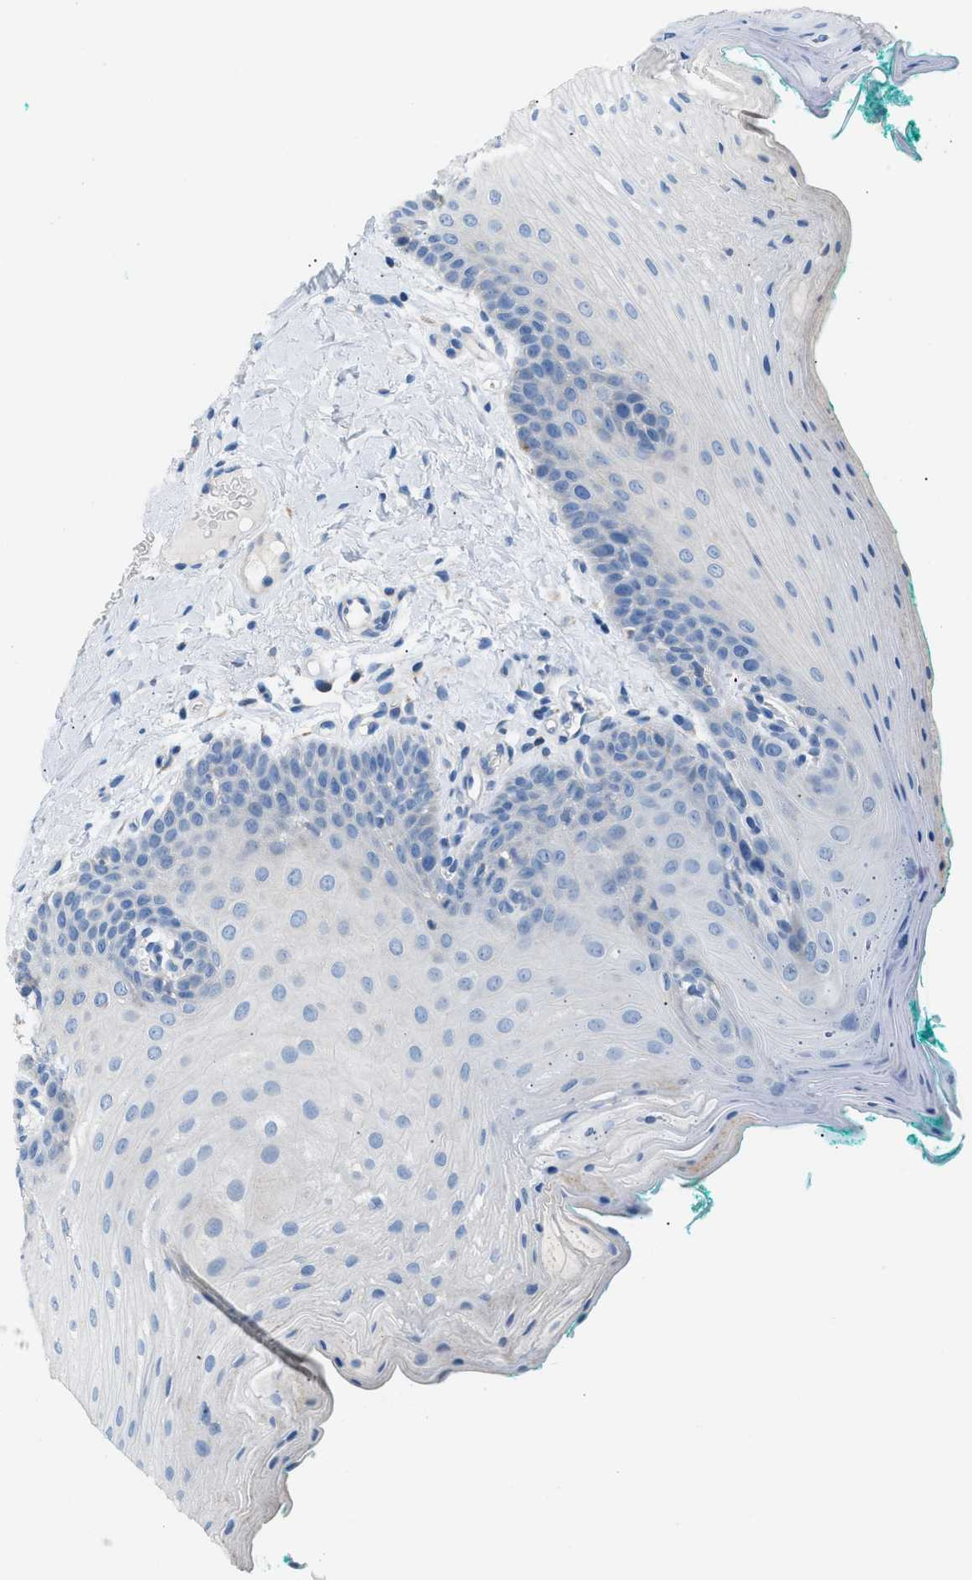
{"staining": {"intensity": "negative", "quantity": "none", "location": "none"}, "tissue": "oral mucosa", "cell_type": "Squamous epithelial cells", "image_type": "normal", "snomed": [{"axis": "morphology", "description": "Normal tissue, NOS"}, {"axis": "topography", "description": "Oral tissue"}], "caption": "A high-resolution image shows IHC staining of benign oral mucosa, which demonstrates no significant expression in squamous epithelial cells.", "gene": "ILDR1", "patient": {"sex": "male", "age": 58}}